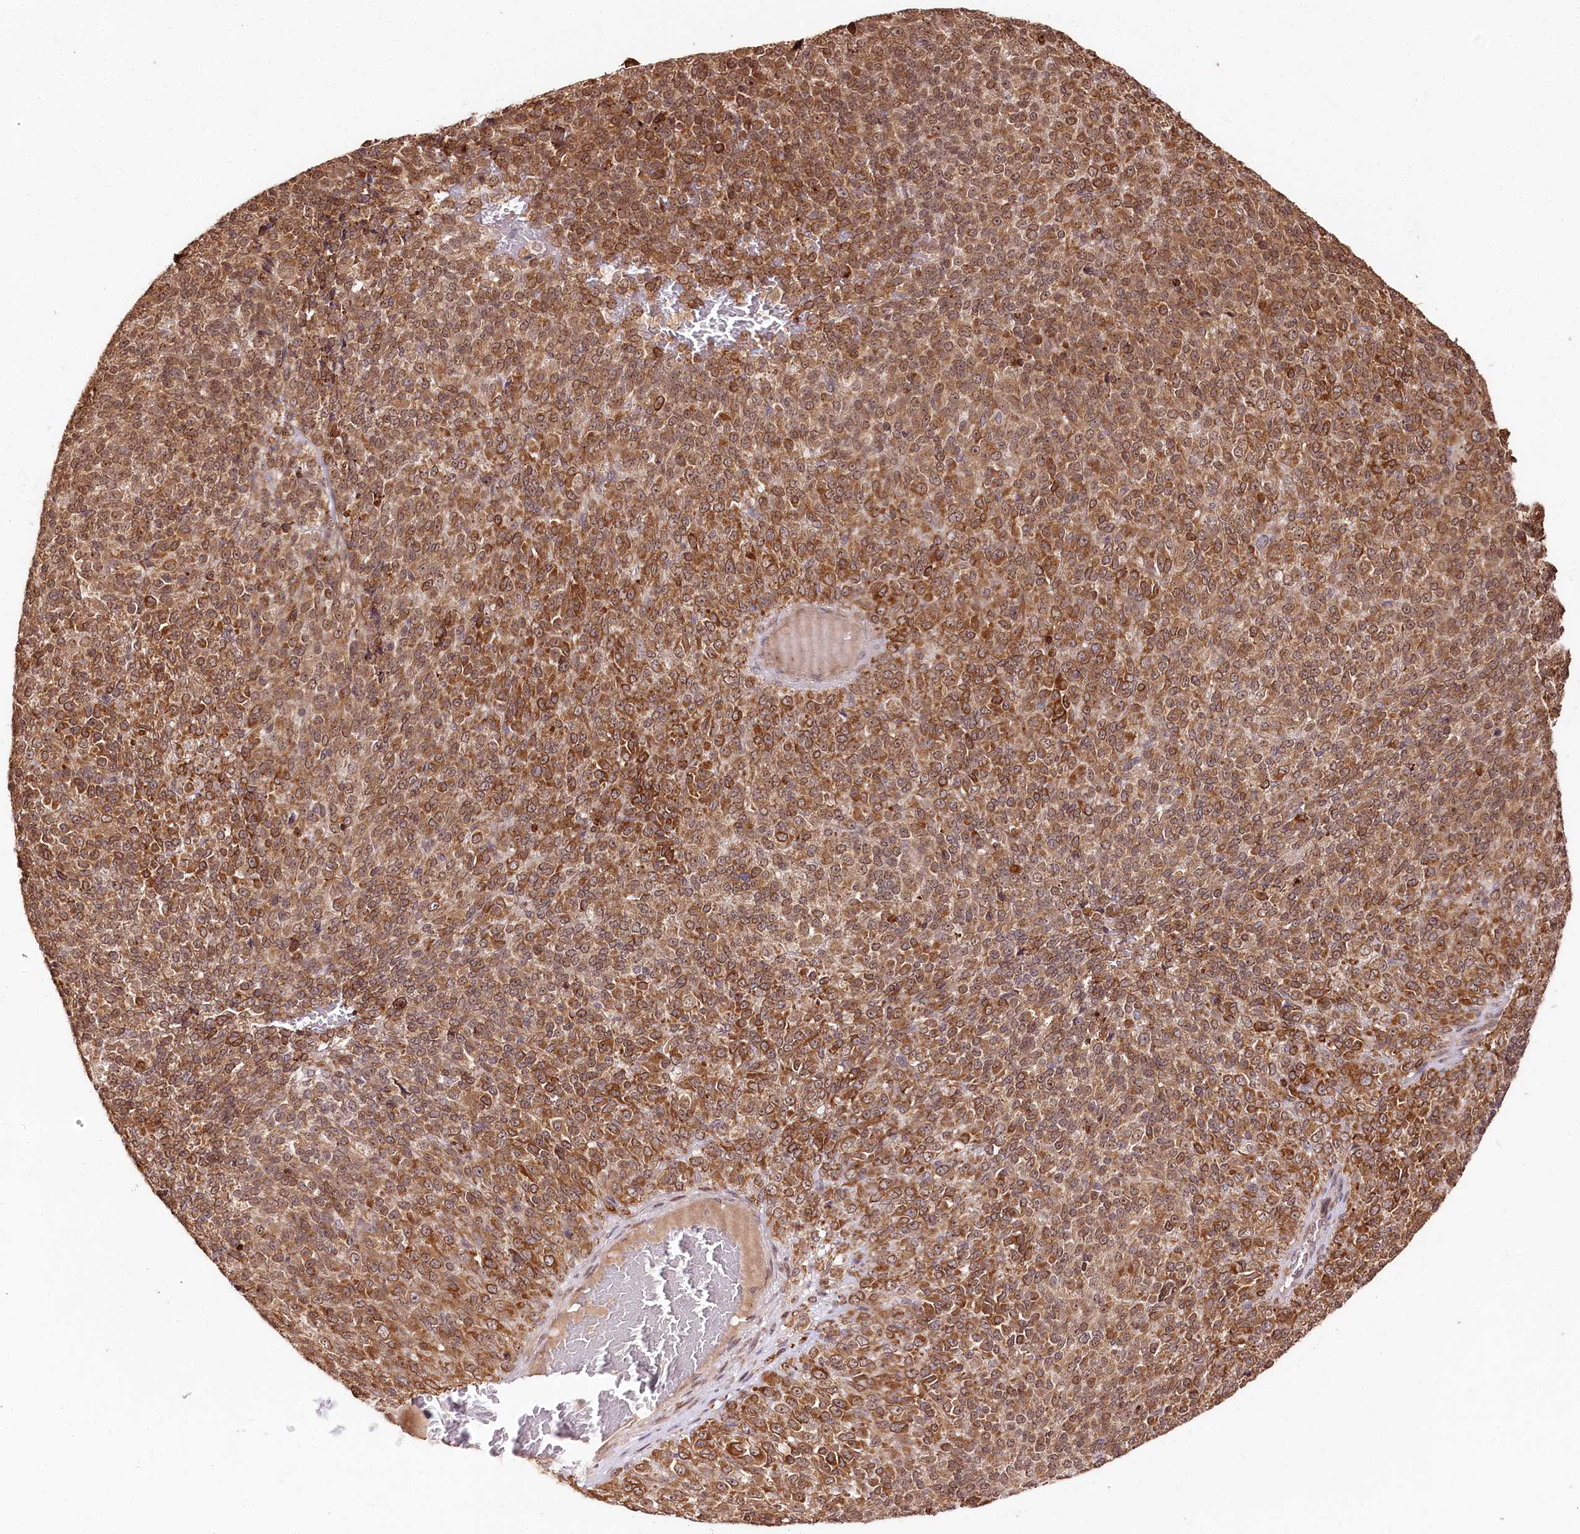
{"staining": {"intensity": "moderate", "quantity": ">75%", "location": "cytoplasmic/membranous,nuclear"}, "tissue": "melanoma", "cell_type": "Tumor cells", "image_type": "cancer", "snomed": [{"axis": "morphology", "description": "Malignant melanoma, Metastatic site"}, {"axis": "topography", "description": "Brain"}], "caption": "Immunohistochemistry (DAB) staining of human malignant melanoma (metastatic site) exhibits moderate cytoplasmic/membranous and nuclear protein positivity in approximately >75% of tumor cells.", "gene": "ENSG00000144785", "patient": {"sex": "female", "age": 56}}